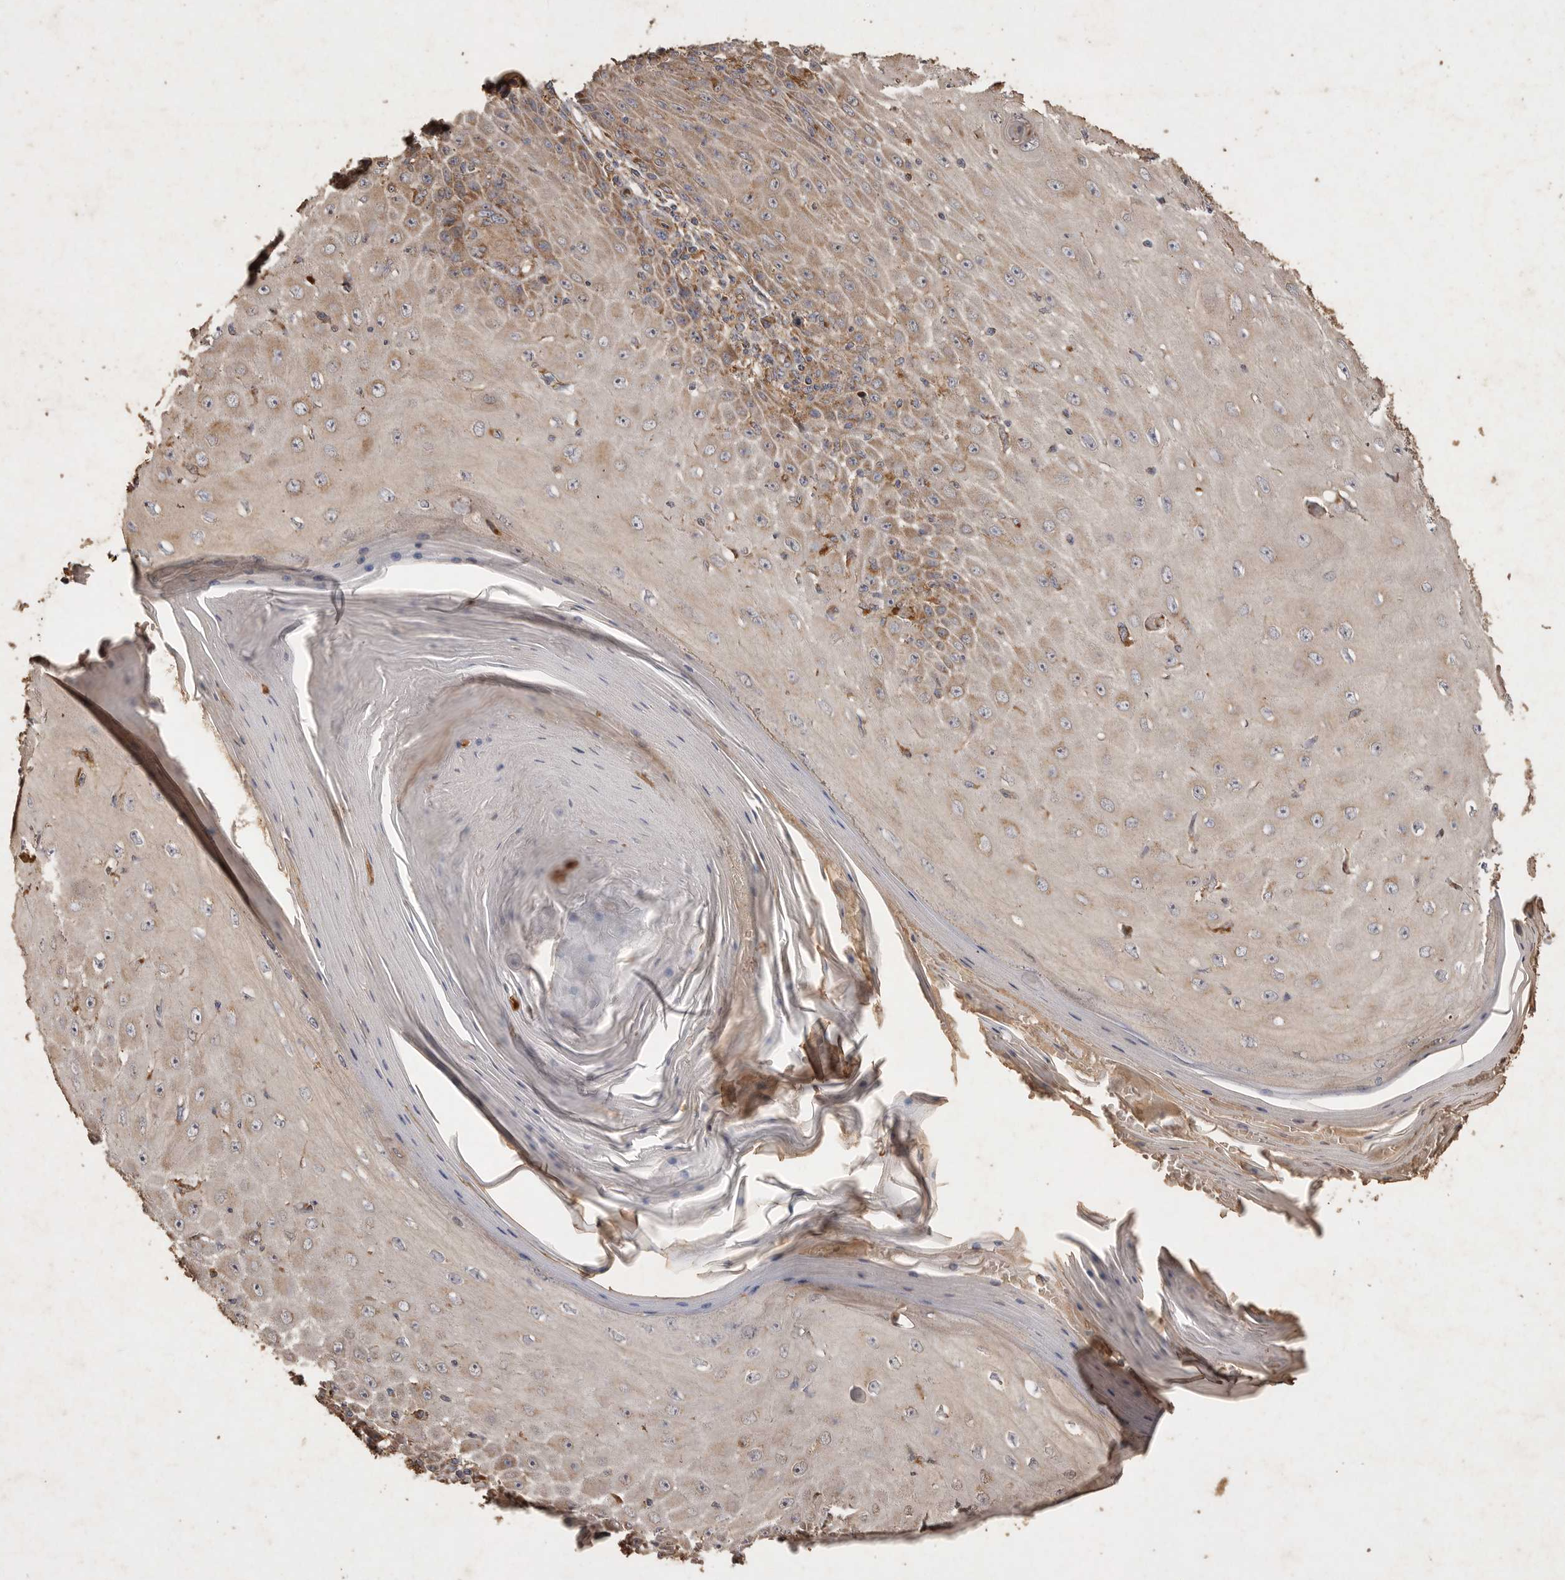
{"staining": {"intensity": "moderate", "quantity": ">75%", "location": "cytoplasmic/membranous"}, "tissue": "skin cancer", "cell_type": "Tumor cells", "image_type": "cancer", "snomed": [{"axis": "morphology", "description": "Squamous cell carcinoma, NOS"}, {"axis": "topography", "description": "Skin"}], "caption": "Moderate cytoplasmic/membranous expression is identified in about >75% of tumor cells in squamous cell carcinoma (skin).", "gene": "MRPL41", "patient": {"sex": "female", "age": 73}}